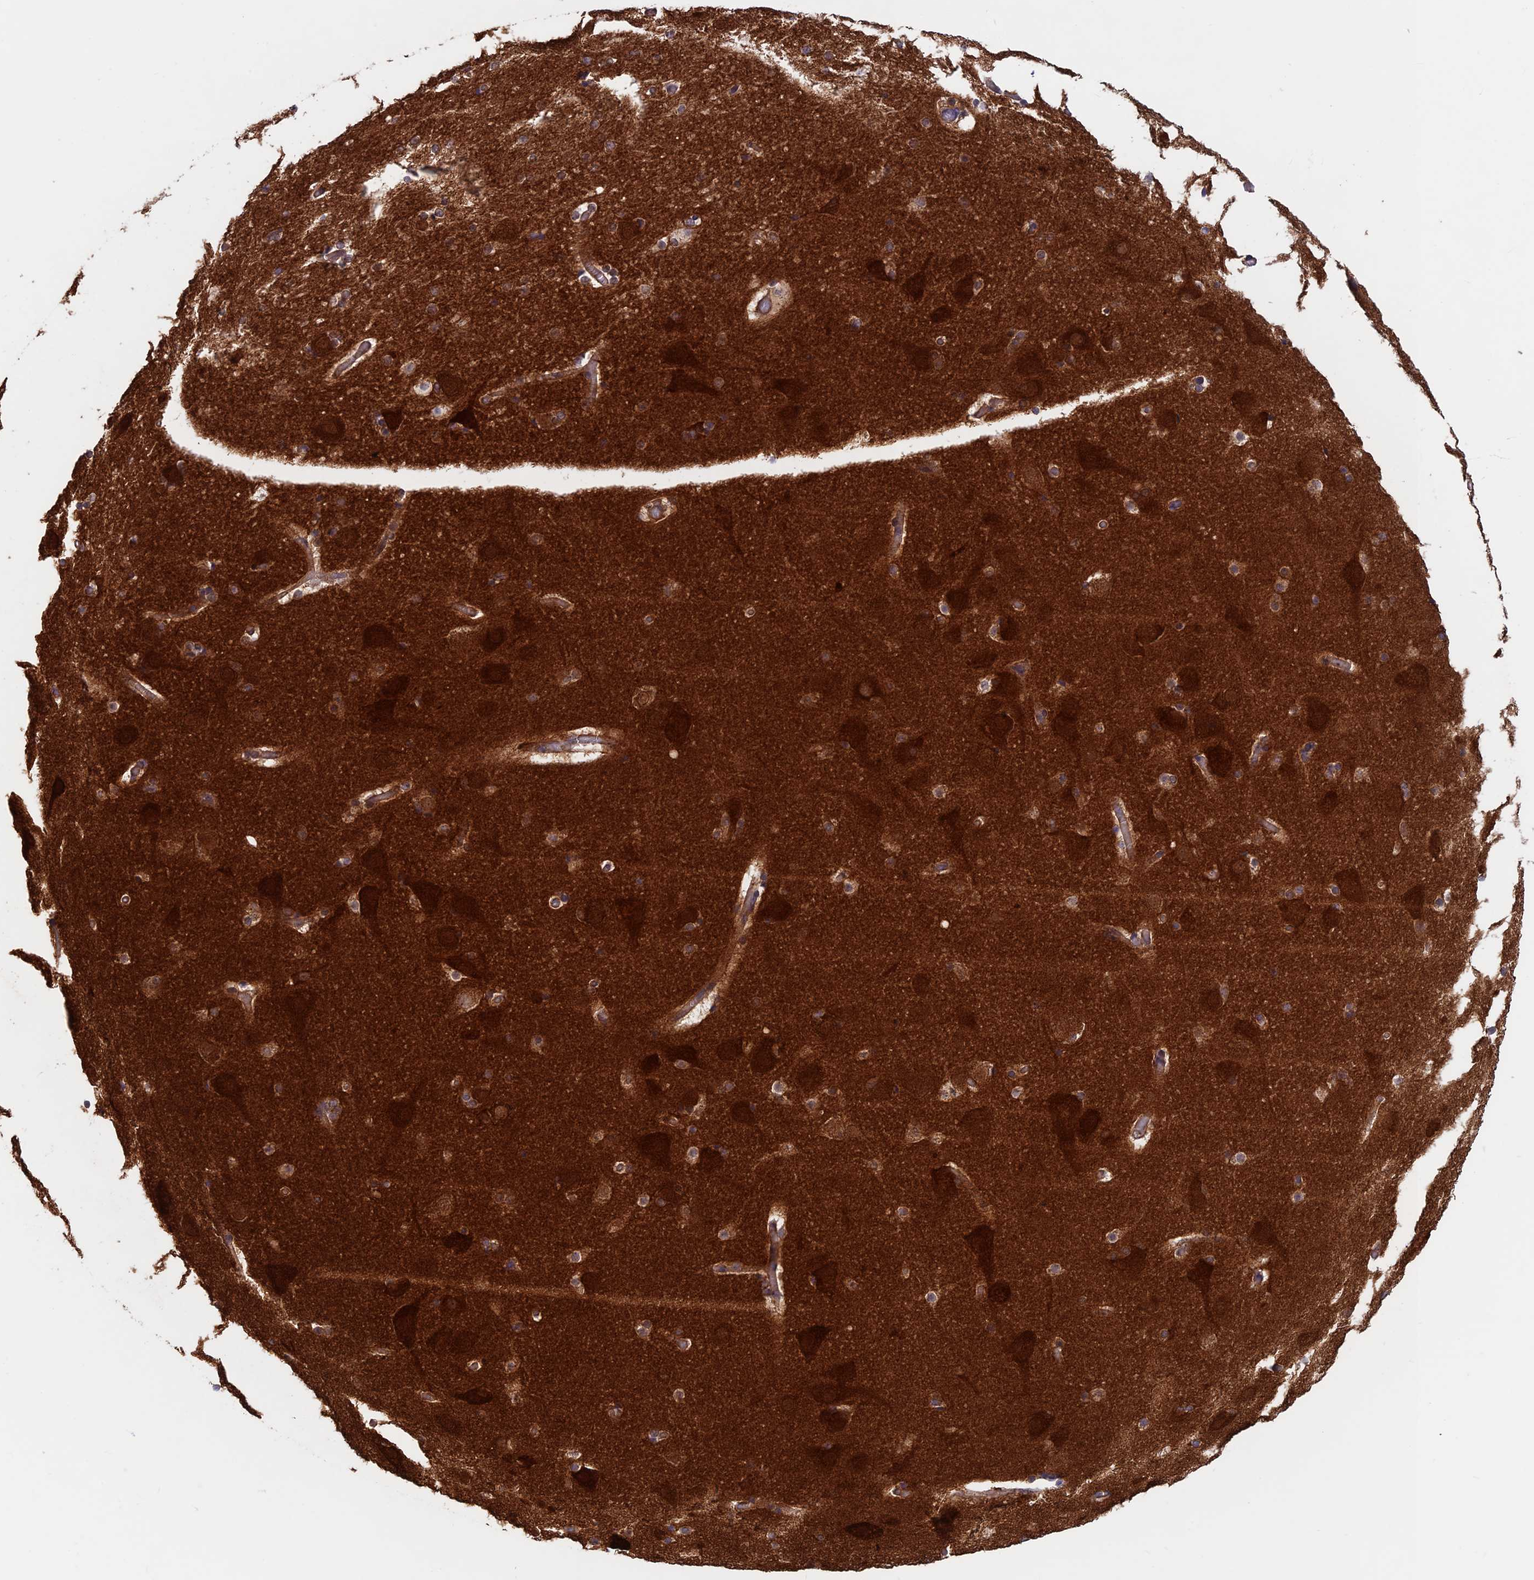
{"staining": {"intensity": "moderate", "quantity": ">75%", "location": "cytoplasmic/membranous"}, "tissue": "cerebral cortex", "cell_type": "Endothelial cells", "image_type": "normal", "snomed": [{"axis": "morphology", "description": "Normal tissue, NOS"}, {"axis": "topography", "description": "Cerebral cortex"}], "caption": "Approximately >75% of endothelial cells in benign human cerebral cortex demonstrate moderate cytoplasmic/membranous protein expression as visualized by brown immunohistochemical staining.", "gene": "DNM1L", "patient": {"sex": "male", "age": 57}}